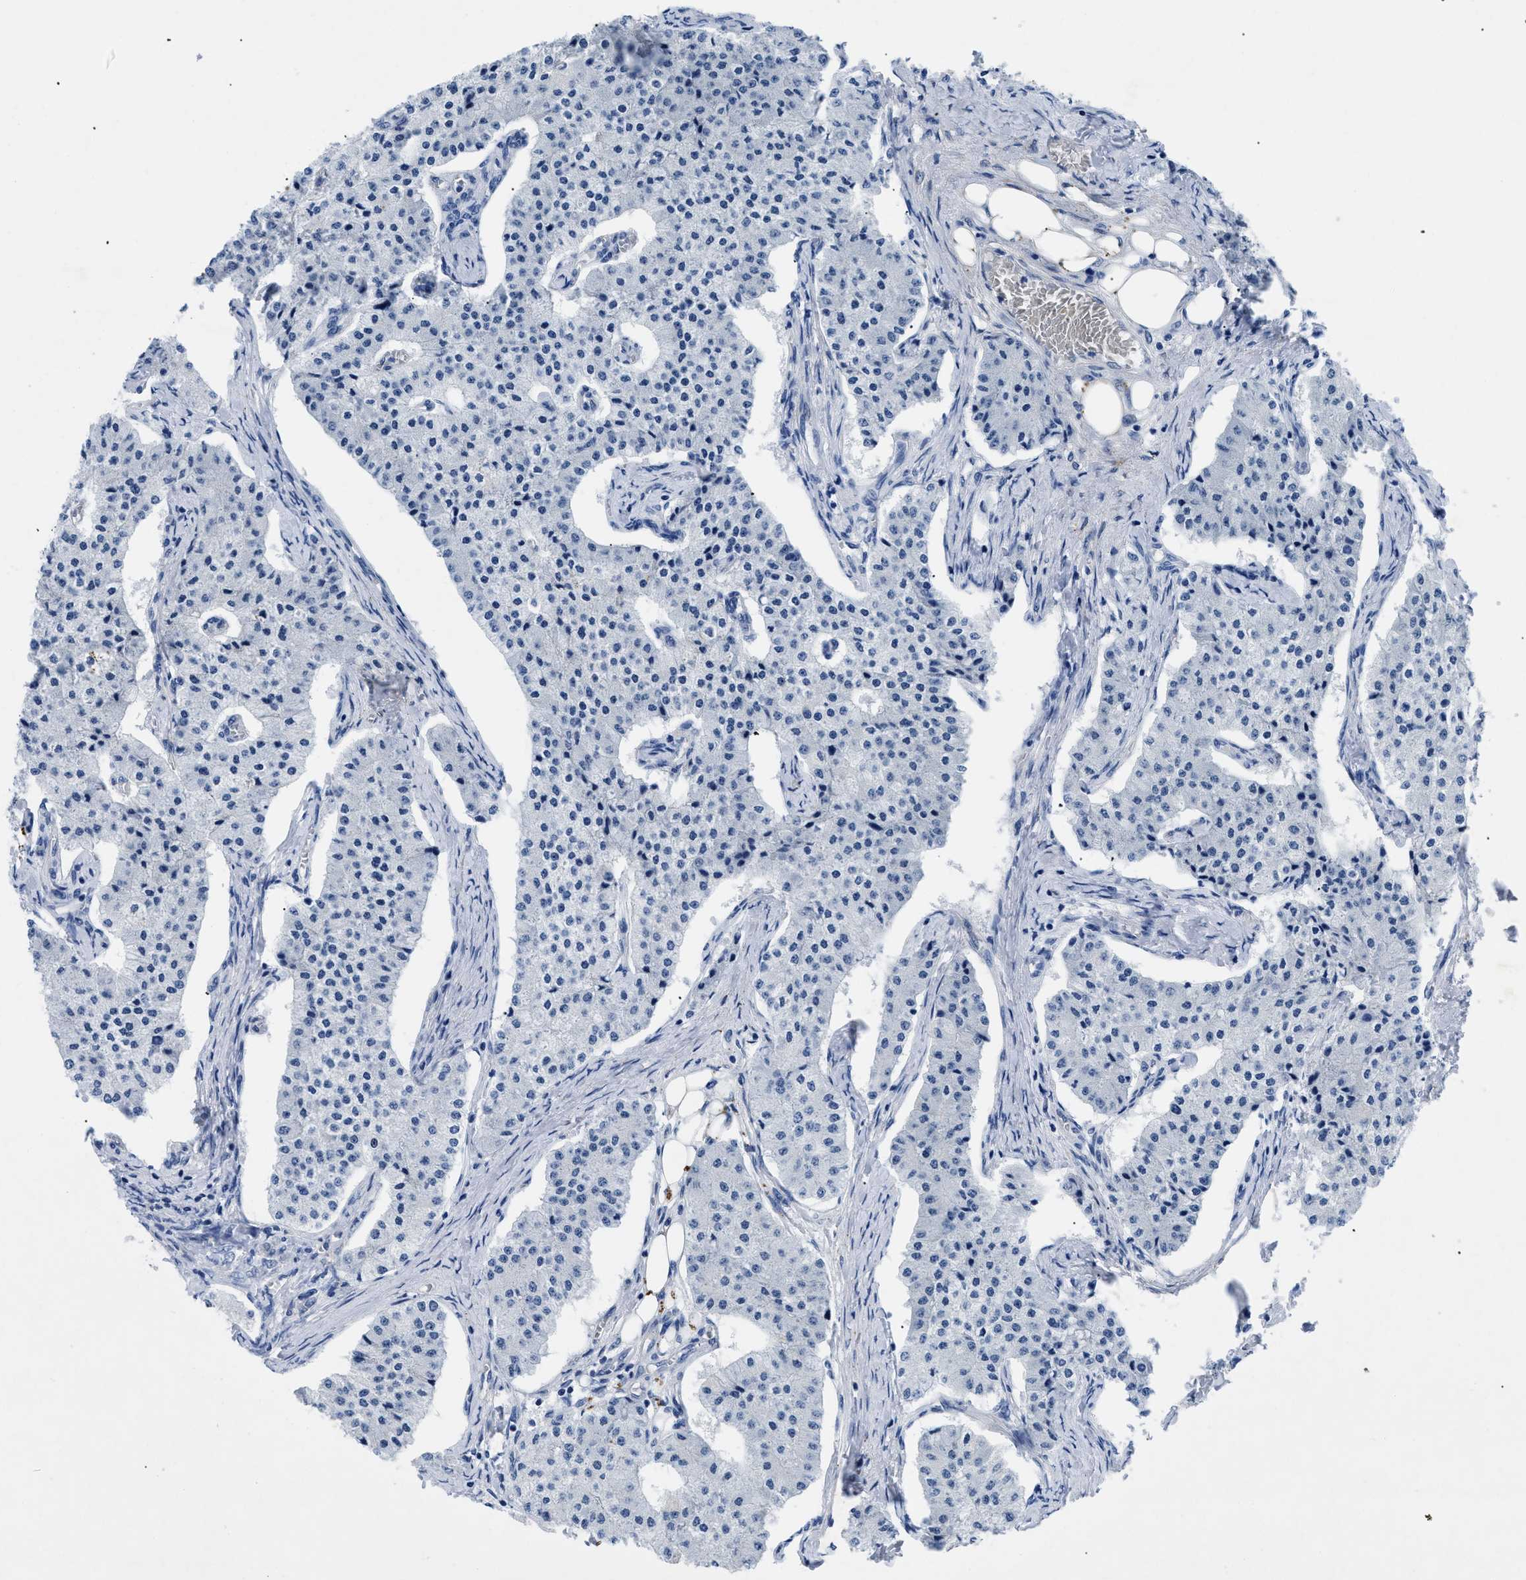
{"staining": {"intensity": "negative", "quantity": "none", "location": "none"}, "tissue": "carcinoid", "cell_type": "Tumor cells", "image_type": "cancer", "snomed": [{"axis": "morphology", "description": "Carcinoid, malignant, NOS"}, {"axis": "topography", "description": "Colon"}], "caption": "The histopathology image exhibits no staining of tumor cells in carcinoid (malignant).", "gene": "TMEM68", "patient": {"sex": "female", "age": 52}}